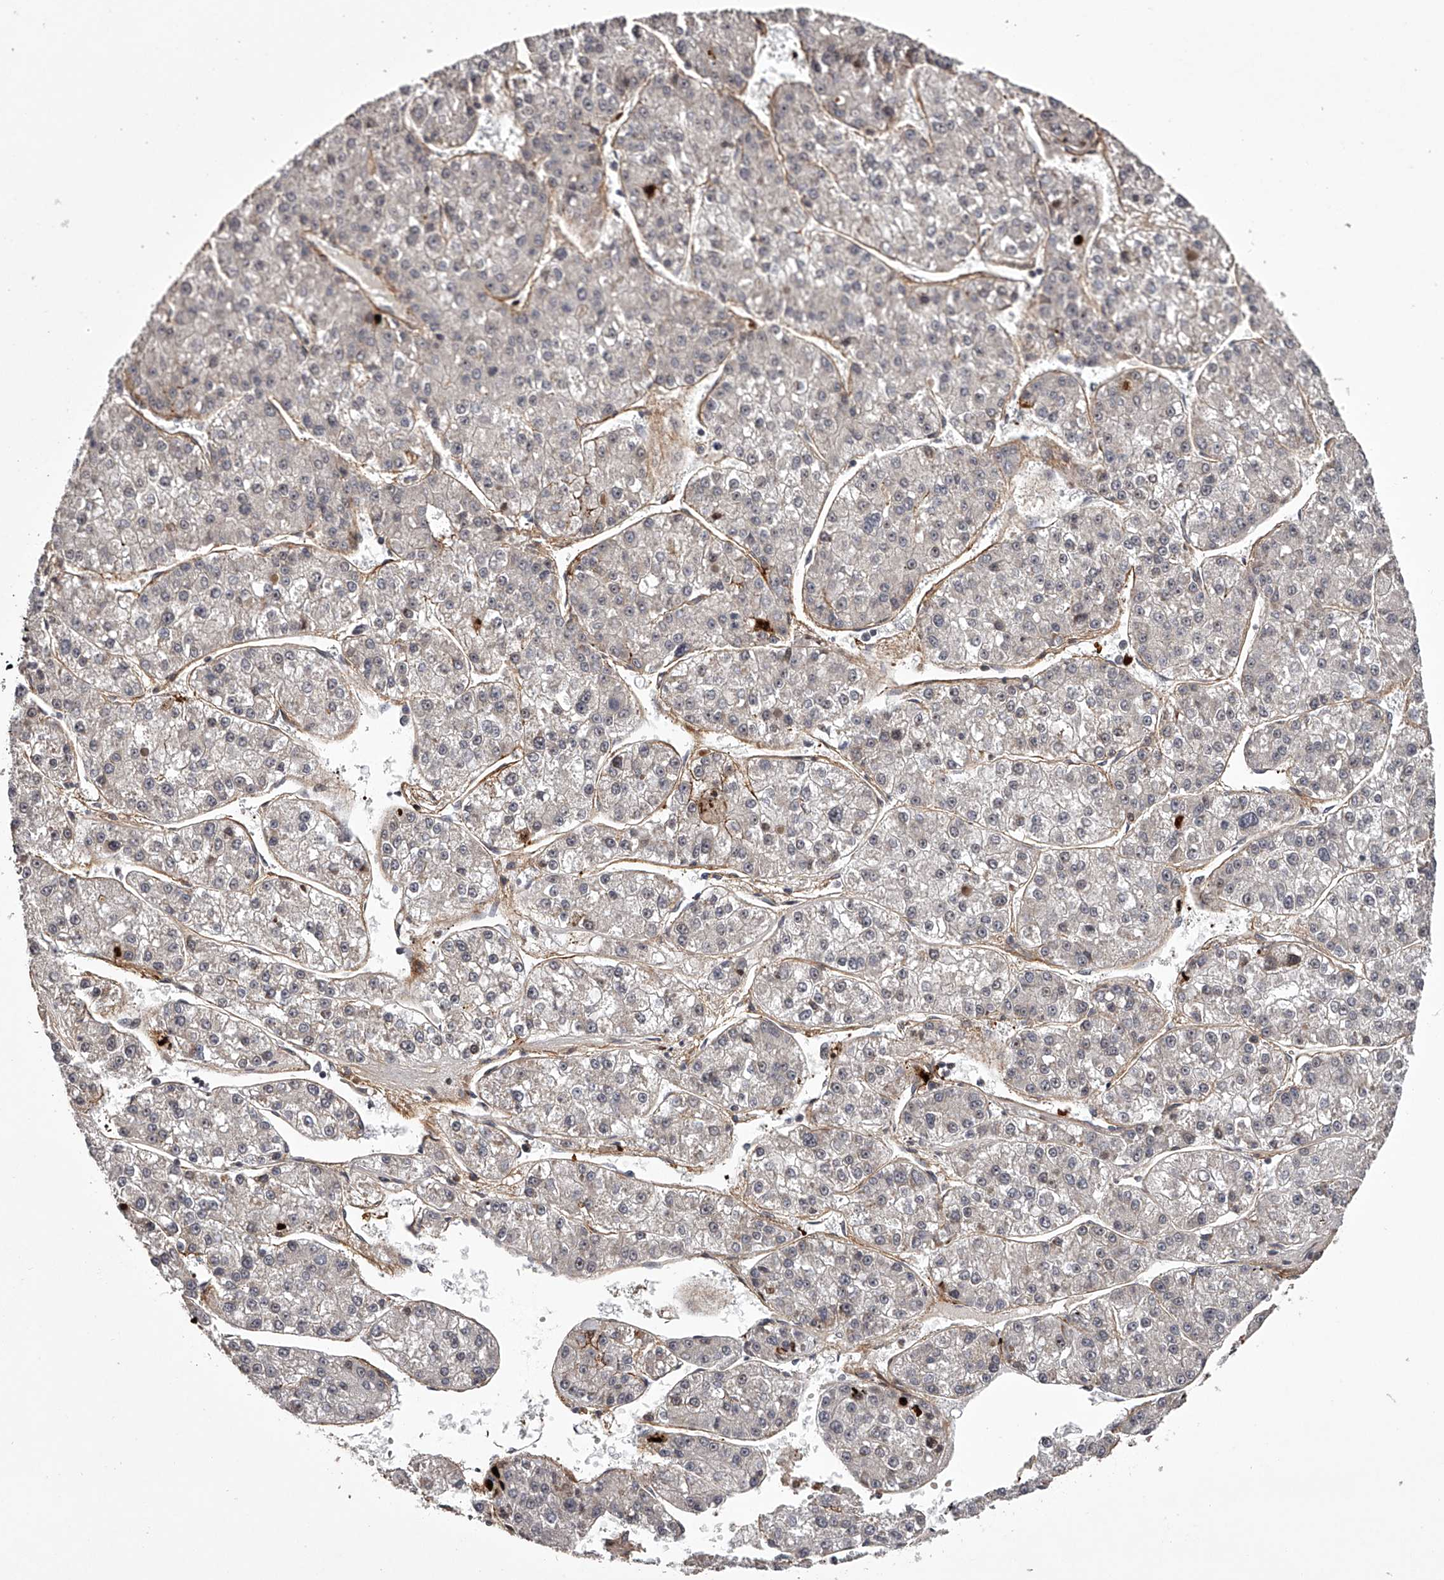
{"staining": {"intensity": "negative", "quantity": "none", "location": "none"}, "tissue": "liver cancer", "cell_type": "Tumor cells", "image_type": "cancer", "snomed": [{"axis": "morphology", "description": "Carcinoma, Hepatocellular, NOS"}, {"axis": "topography", "description": "Liver"}], "caption": "Tumor cells show no significant expression in liver hepatocellular carcinoma.", "gene": "RRP36", "patient": {"sex": "female", "age": 73}}